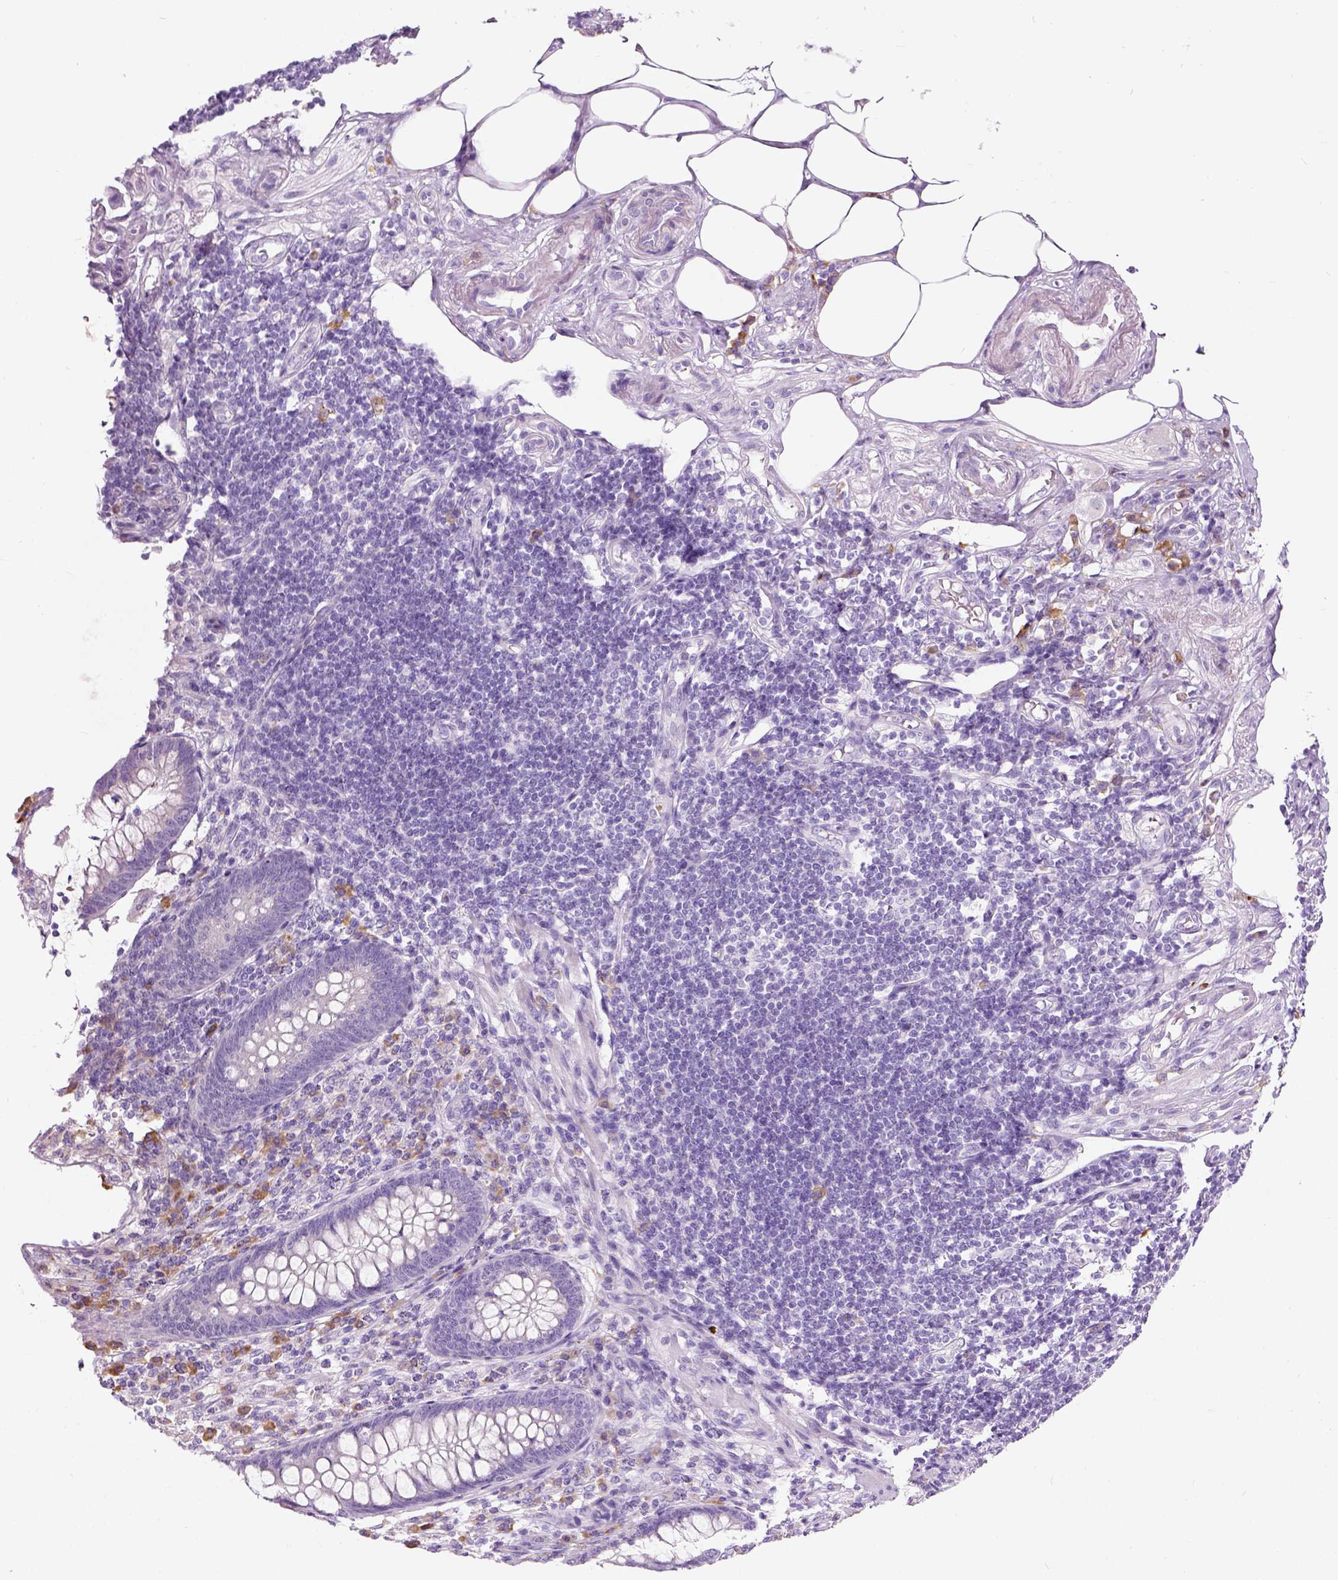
{"staining": {"intensity": "negative", "quantity": "none", "location": "none"}, "tissue": "appendix", "cell_type": "Glandular cells", "image_type": "normal", "snomed": [{"axis": "morphology", "description": "Normal tissue, NOS"}, {"axis": "topography", "description": "Appendix"}], "caption": "Immunohistochemistry (IHC) micrograph of normal human appendix stained for a protein (brown), which exhibits no expression in glandular cells.", "gene": "TRIM72", "patient": {"sex": "female", "age": 57}}